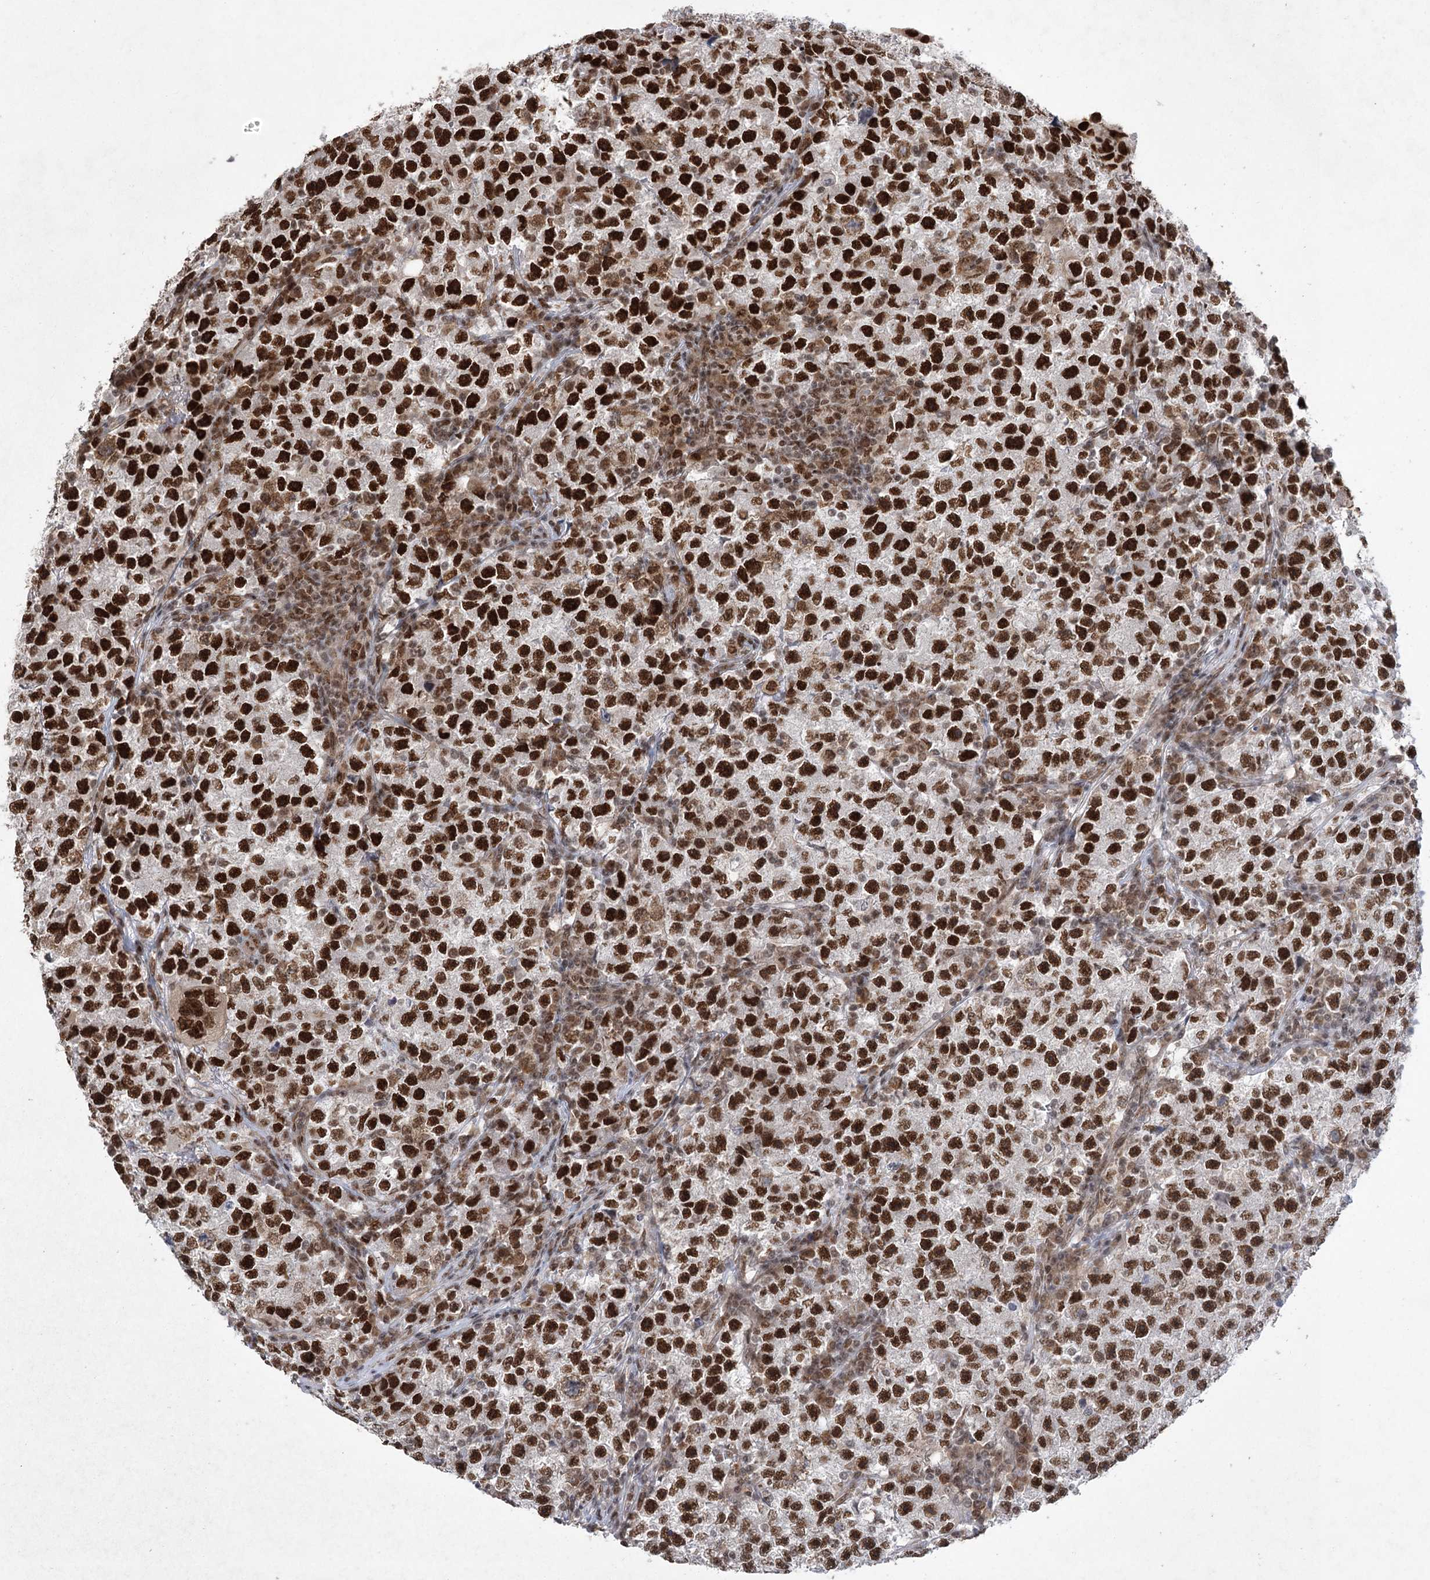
{"staining": {"intensity": "strong", "quantity": ">75%", "location": "nuclear"}, "tissue": "testis cancer", "cell_type": "Tumor cells", "image_type": "cancer", "snomed": [{"axis": "morphology", "description": "Seminoma, NOS"}, {"axis": "topography", "description": "Testis"}], "caption": "Strong nuclear staining is present in about >75% of tumor cells in seminoma (testis).", "gene": "ZCCHC8", "patient": {"sex": "male", "age": 22}}